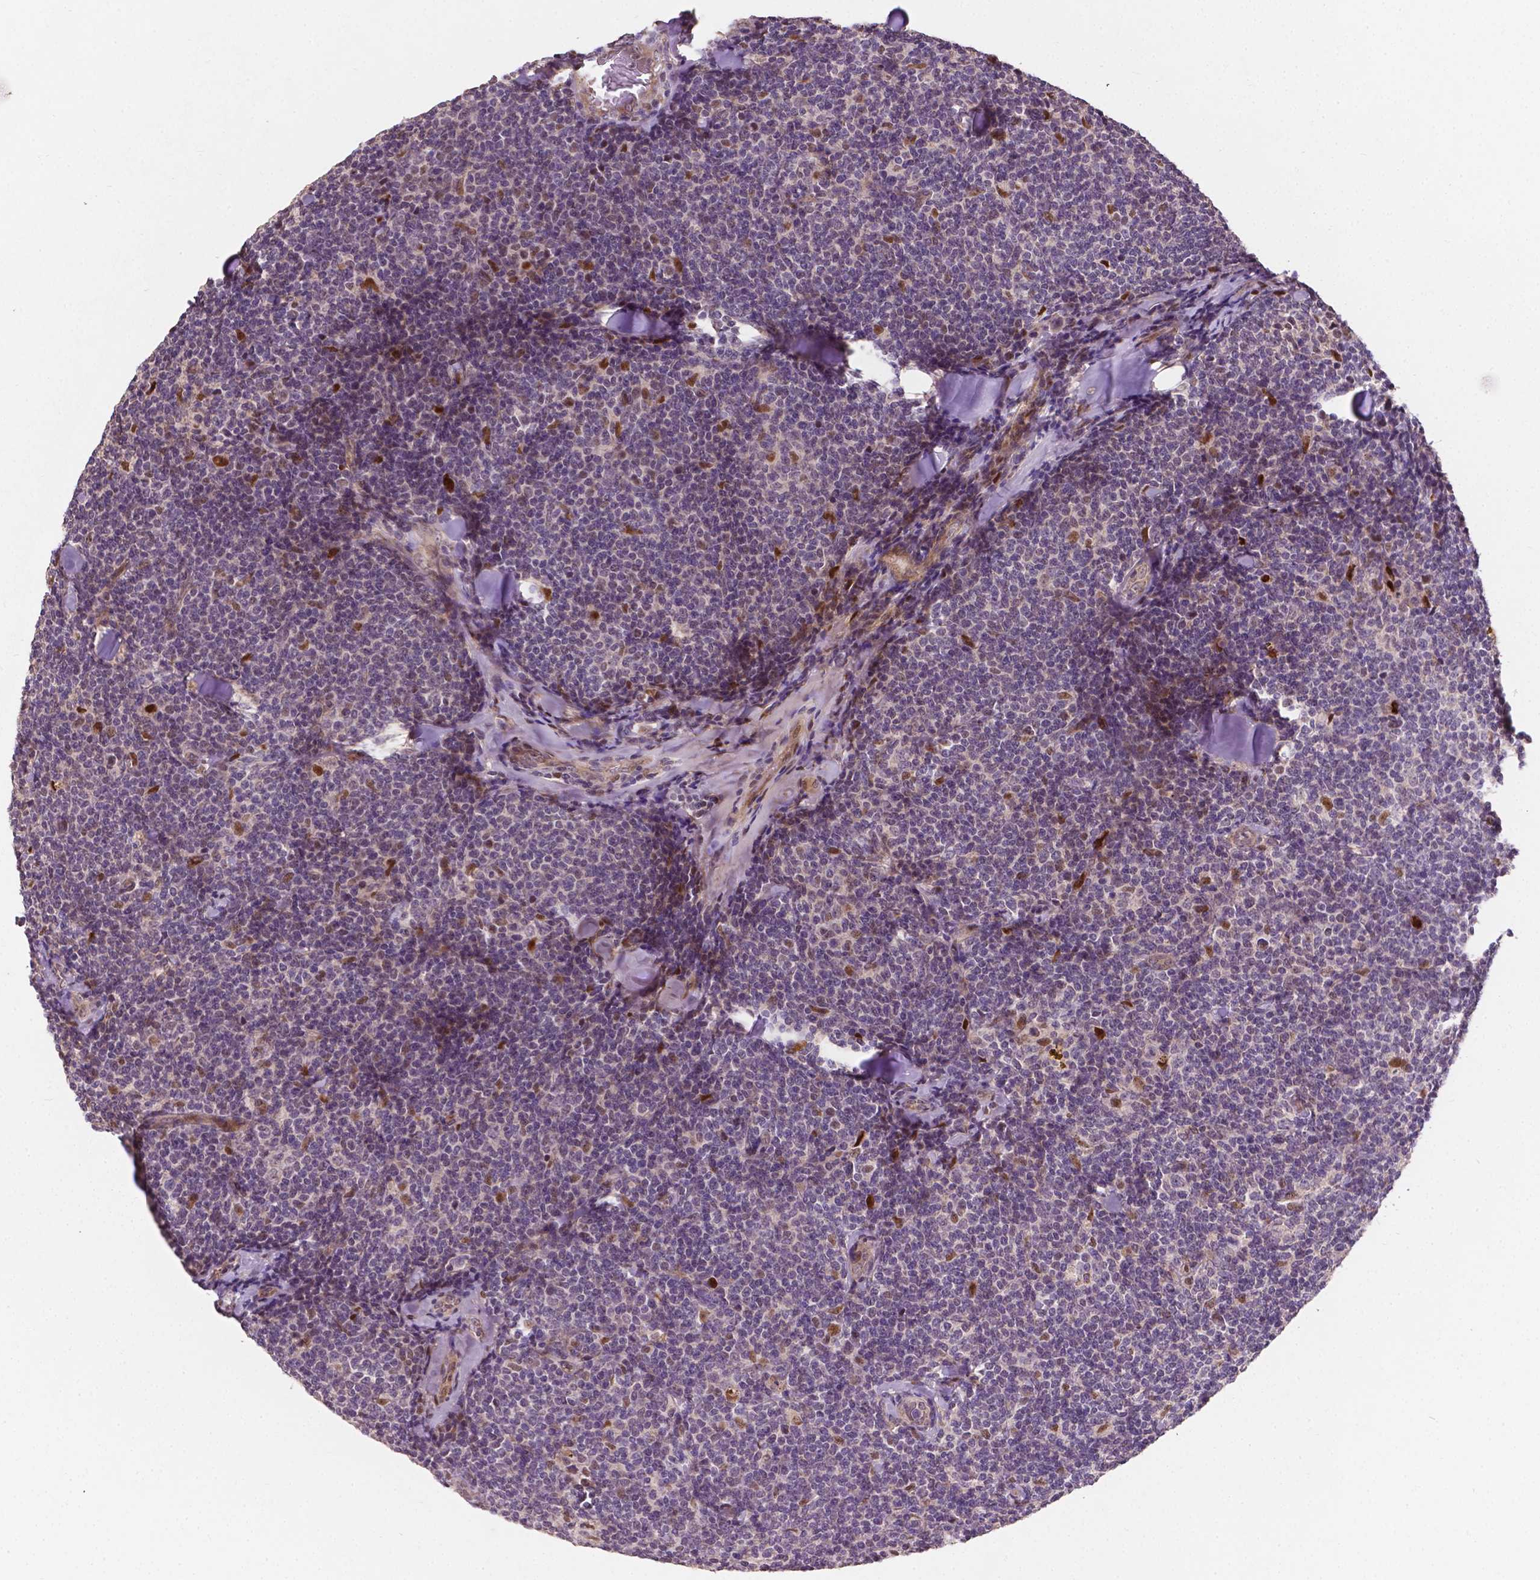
{"staining": {"intensity": "negative", "quantity": "none", "location": "none"}, "tissue": "lymphoma", "cell_type": "Tumor cells", "image_type": "cancer", "snomed": [{"axis": "morphology", "description": "Malignant lymphoma, non-Hodgkin's type, Low grade"}, {"axis": "topography", "description": "Lymph node"}], "caption": "A micrograph of low-grade malignant lymphoma, non-Hodgkin's type stained for a protein displays no brown staining in tumor cells. (Brightfield microscopy of DAB immunohistochemistry at high magnification).", "gene": "DUSP16", "patient": {"sex": "female", "age": 56}}